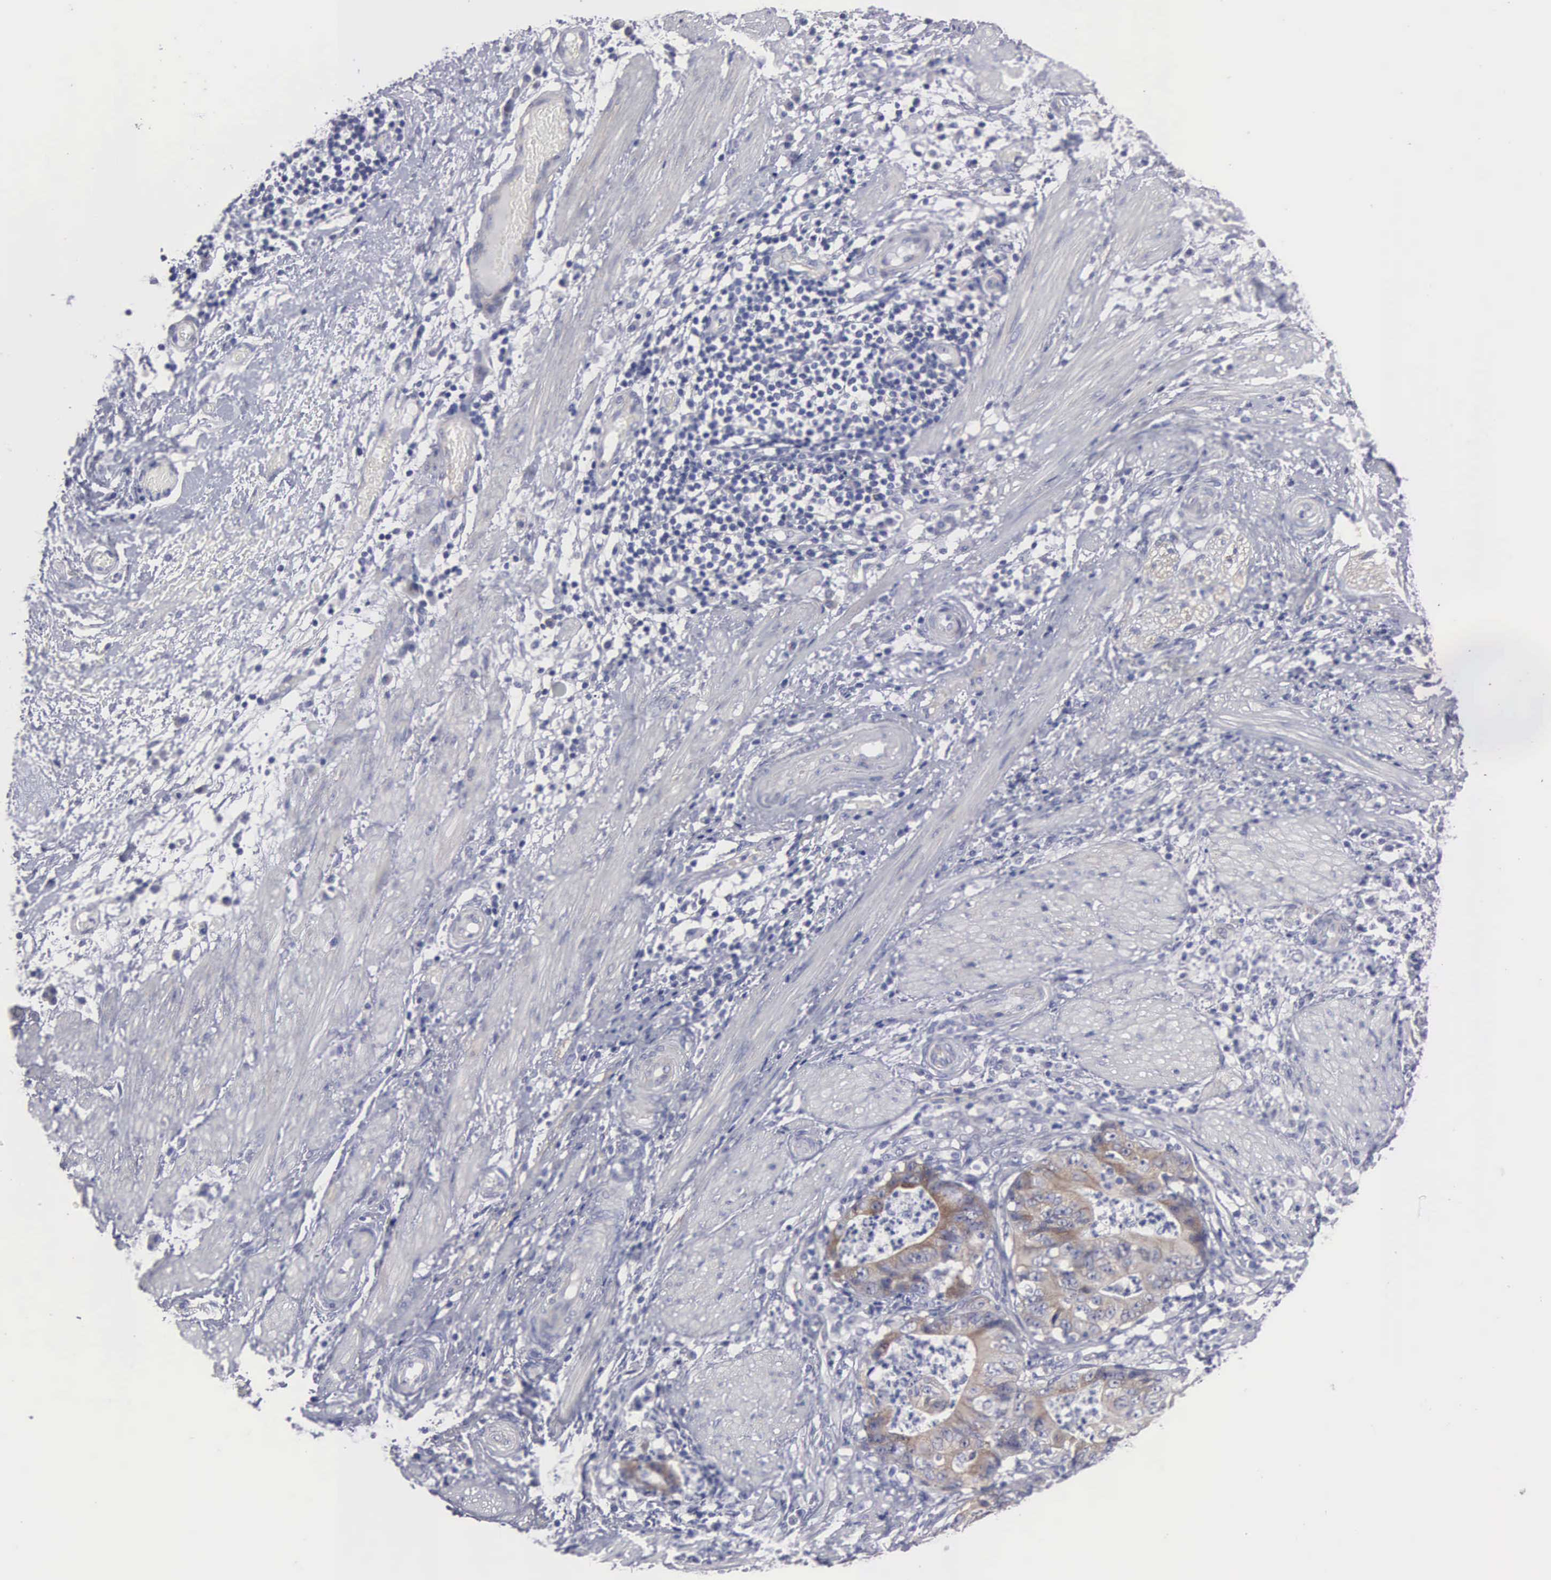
{"staining": {"intensity": "moderate", "quantity": ">75%", "location": "cytoplasmic/membranous"}, "tissue": "stomach cancer", "cell_type": "Tumor cells", "image_type": "cancer", "snomed": [{"axis": "morphology", "description": "Adenocarcinoma, NOS"}, {"axis": "topography", "description": "Stomach, lower"}], "caption": "Stomach cancer (adenocarcinoma) stained with IHC demonstrates moderate cytoplasmic/membranous staining in about >75% of tumor cells.", "gene": "CEP170B", "patient": {"sex": "female", "age": 86}}